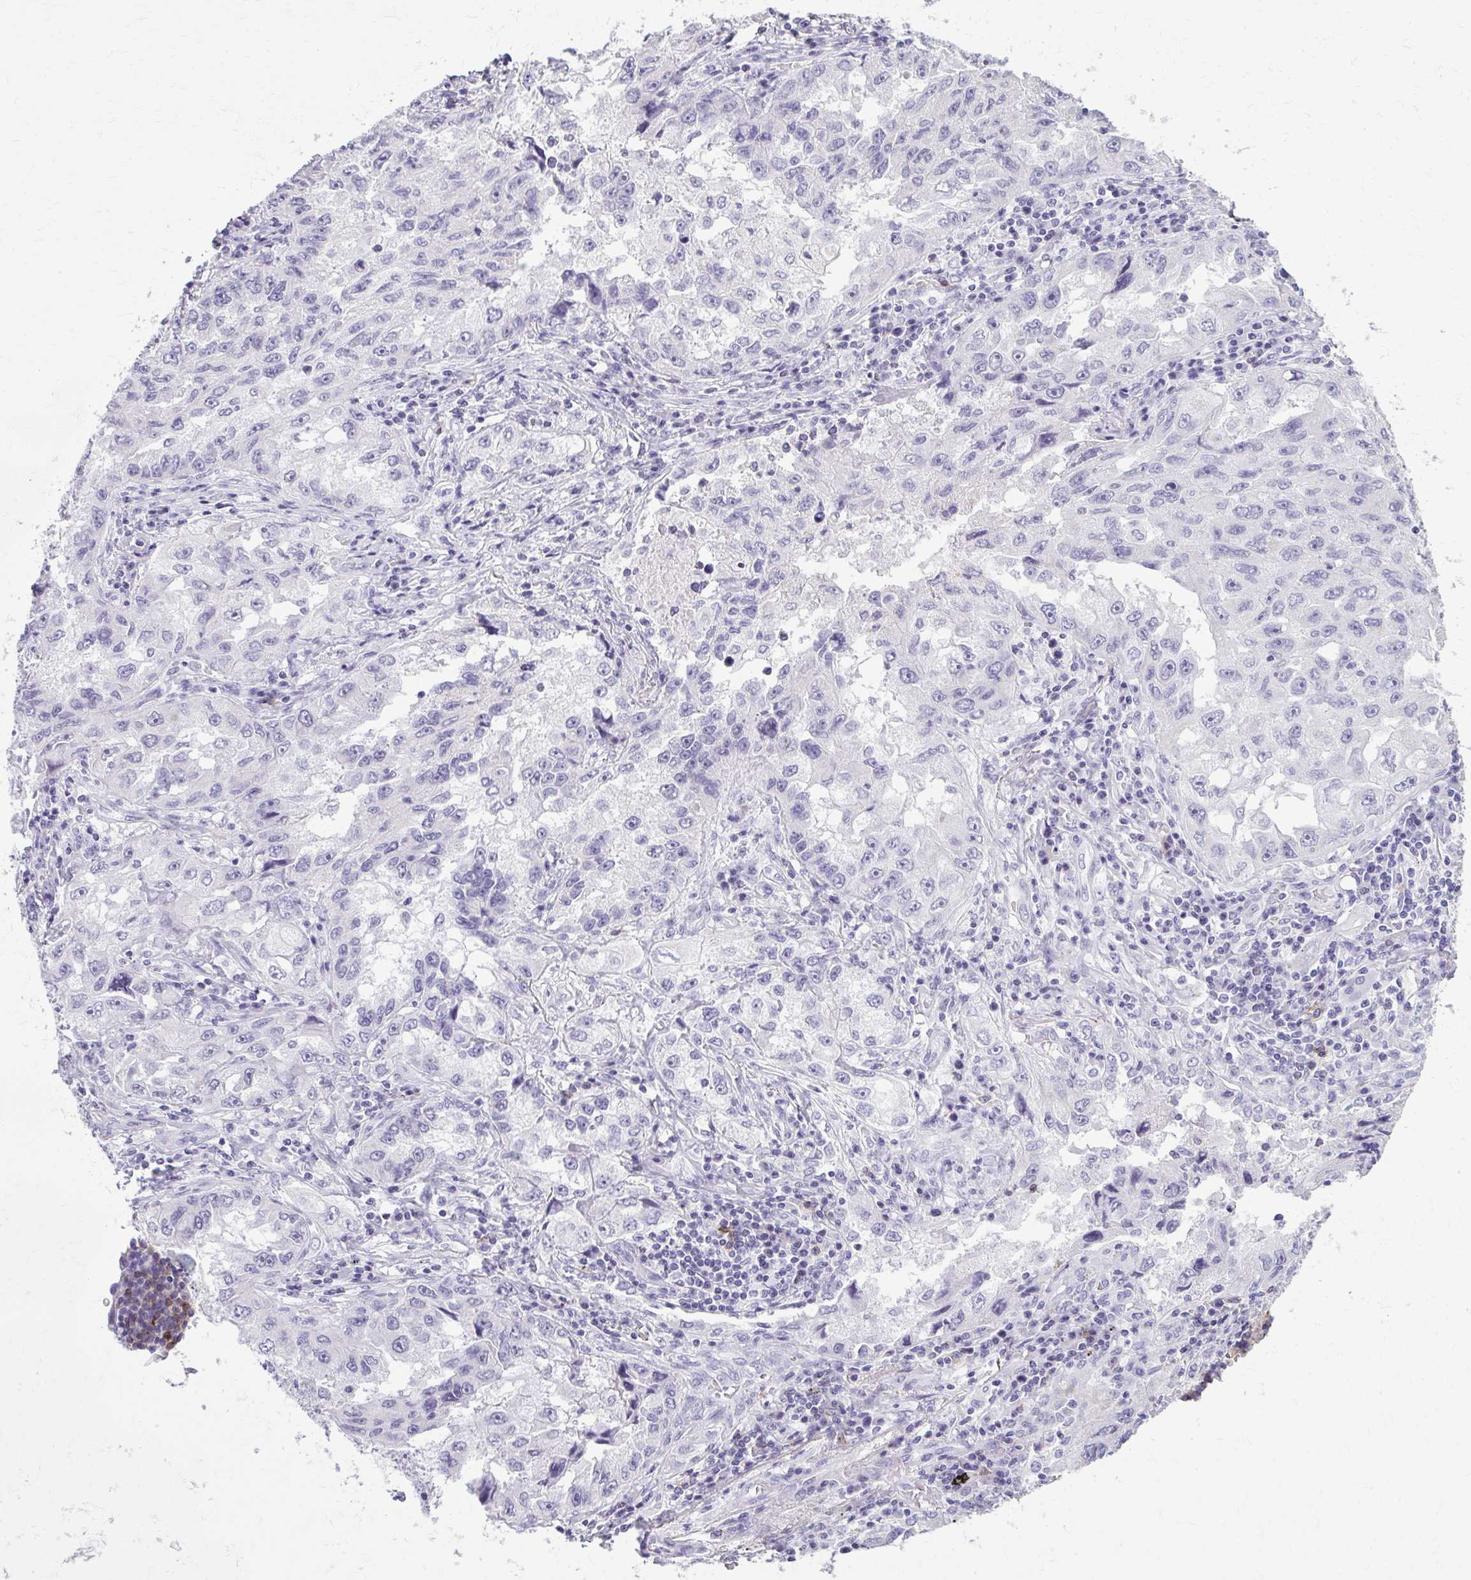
{"staining": {"intensity": "negative", "quantity": "none", "location": "none"}, "tissue": "lung cancer", "cell_type": "Tumor cells", "image_type": "cancer", "snomed": [{"axis": "morphology", "description": "Adenocarcinoma, NOS"}, {"axis": "topography", "description": "Lung"}], "caption": "Lung adenocarcinoma was stained to show a protein in brown. There is no significant positivity in tumor cells.", "gene": "OR4B1", "patient": {"sex": "female", "age": 73}}